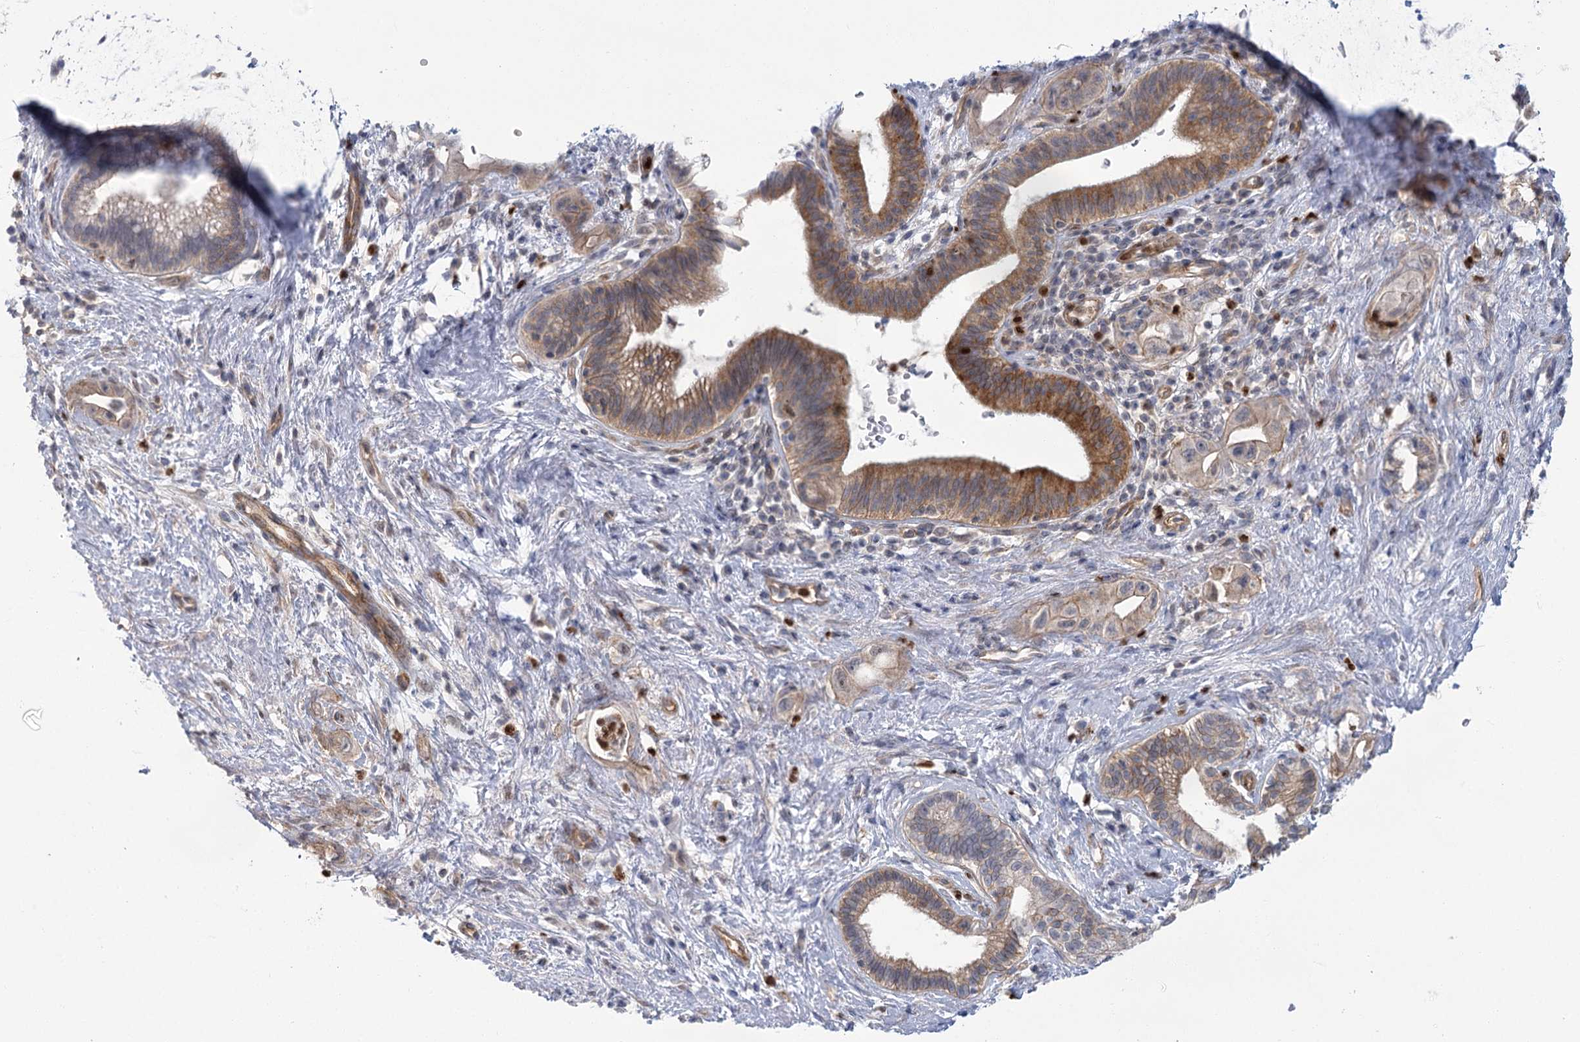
{"staining": {"intensity": "moderate", "quantity": ">75%", "location": "cytoplasmic/membranous"}, "tissue": "pancreatic cancer", "cell_type": "Tumor cells", "image_type": "cancer", "snomed": [{"axis": "morphology", "description": "Adenocarcinoma, NOS"}, {"axis": "topography", "description": "Pancreas"}], "caption": "Adenocarcinoma (pancreatic) stained with a brown dye exhibits moderate cytoplasmic/membranous positive staining in about >75% of tumor cells.", "gene": "THAP6", "patient": {"sex": "female", "age": 73}}